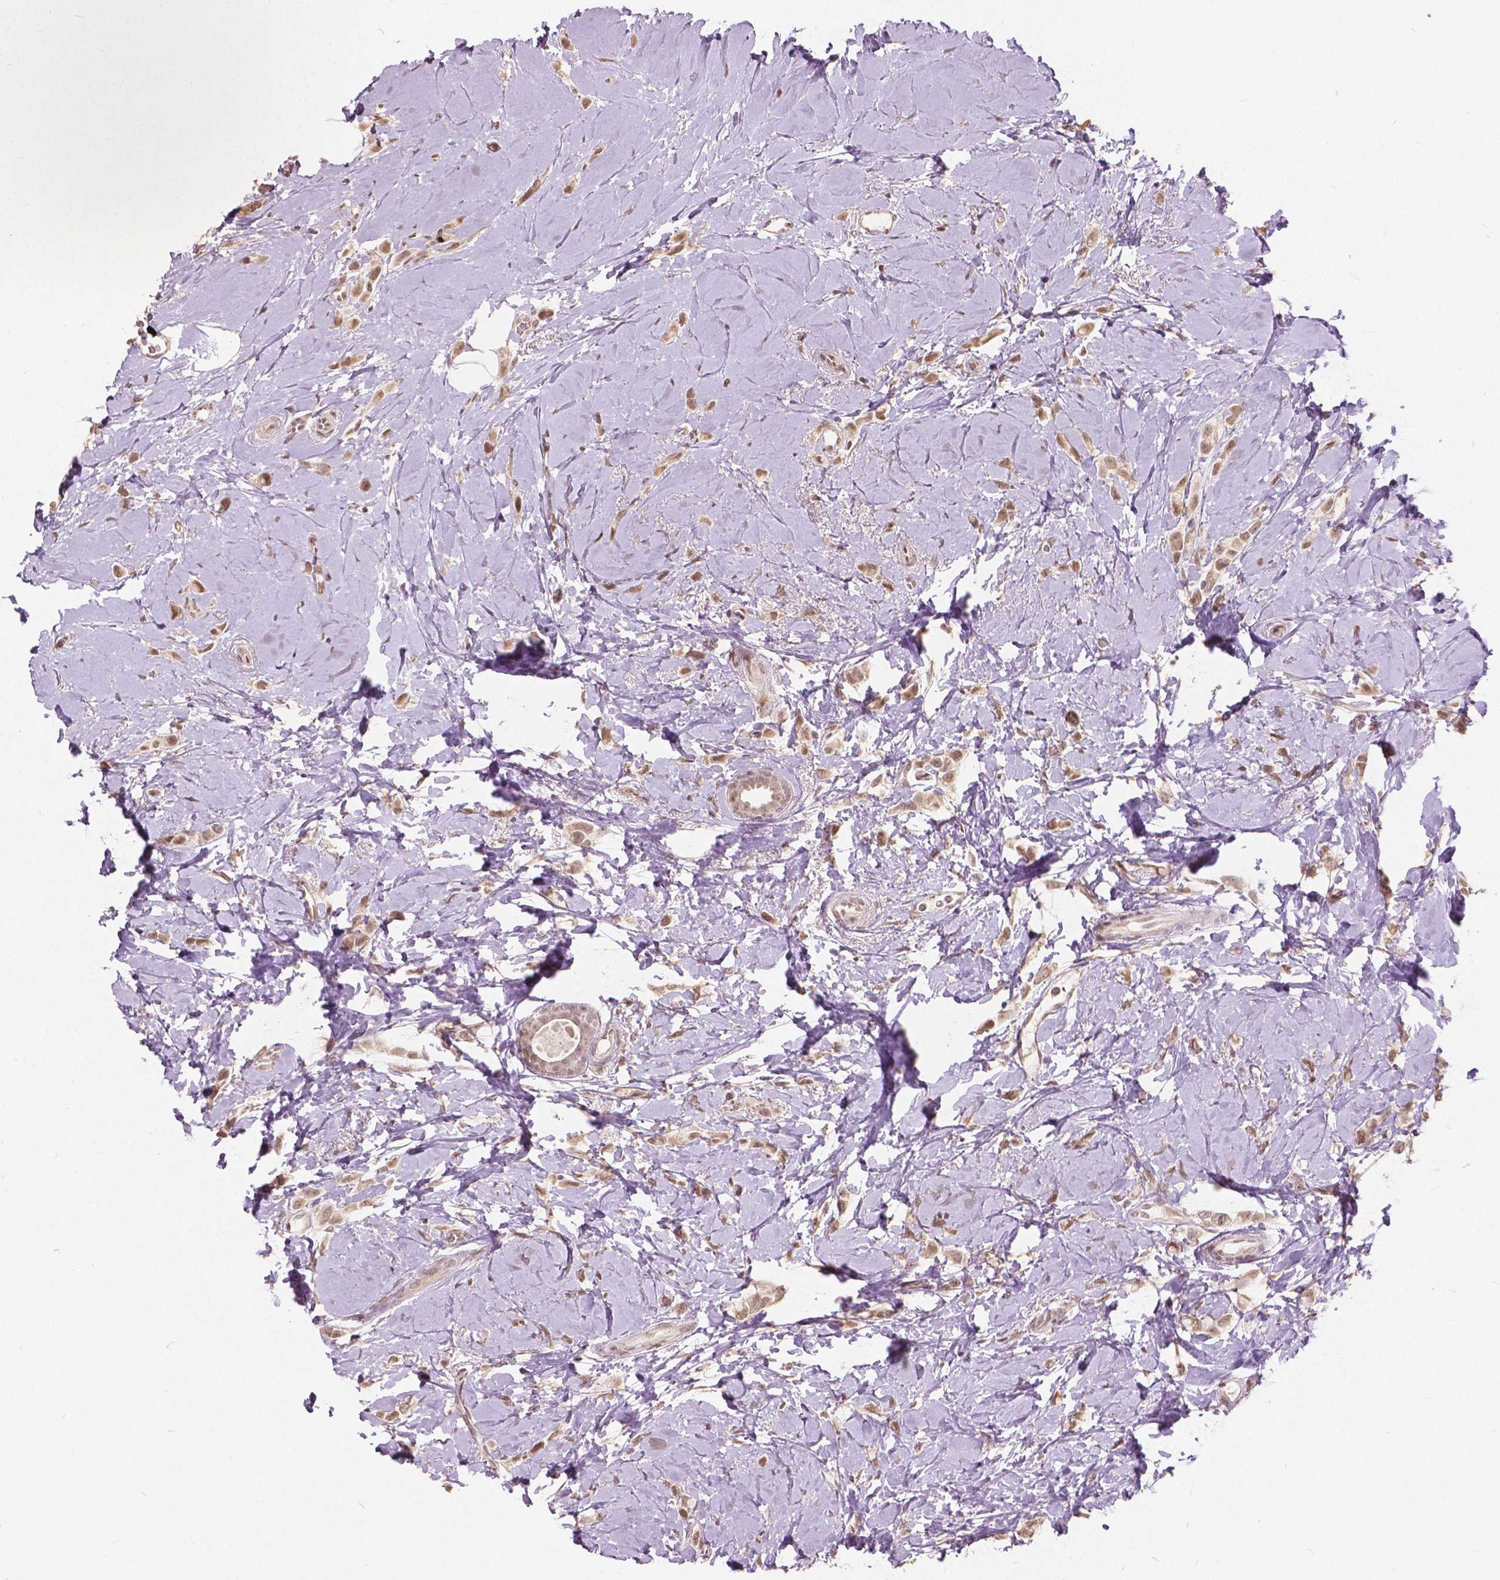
{"staining": {"intensity": "moderate", "quantity": ">75%", "location": "nuclear"}, "tissue": "breast cancer", "cell_type": "Tumor cells", "image_type": "cancer", "snomed": [{"axis": "morphology", "description": "Lobular carcinoma"}, {"axis": "topography", "description": "Breast"}], "caption": "This histopathology image displays breast cancer (lobular carcinoma) stained with IHC to label a protein in brown. The nuclear of tumor cells show moderate positivity for the protein. Nuclei are counter-stained blue.", "gene": "HOXA10", "patient": {"sex": "female", "age": 66}}